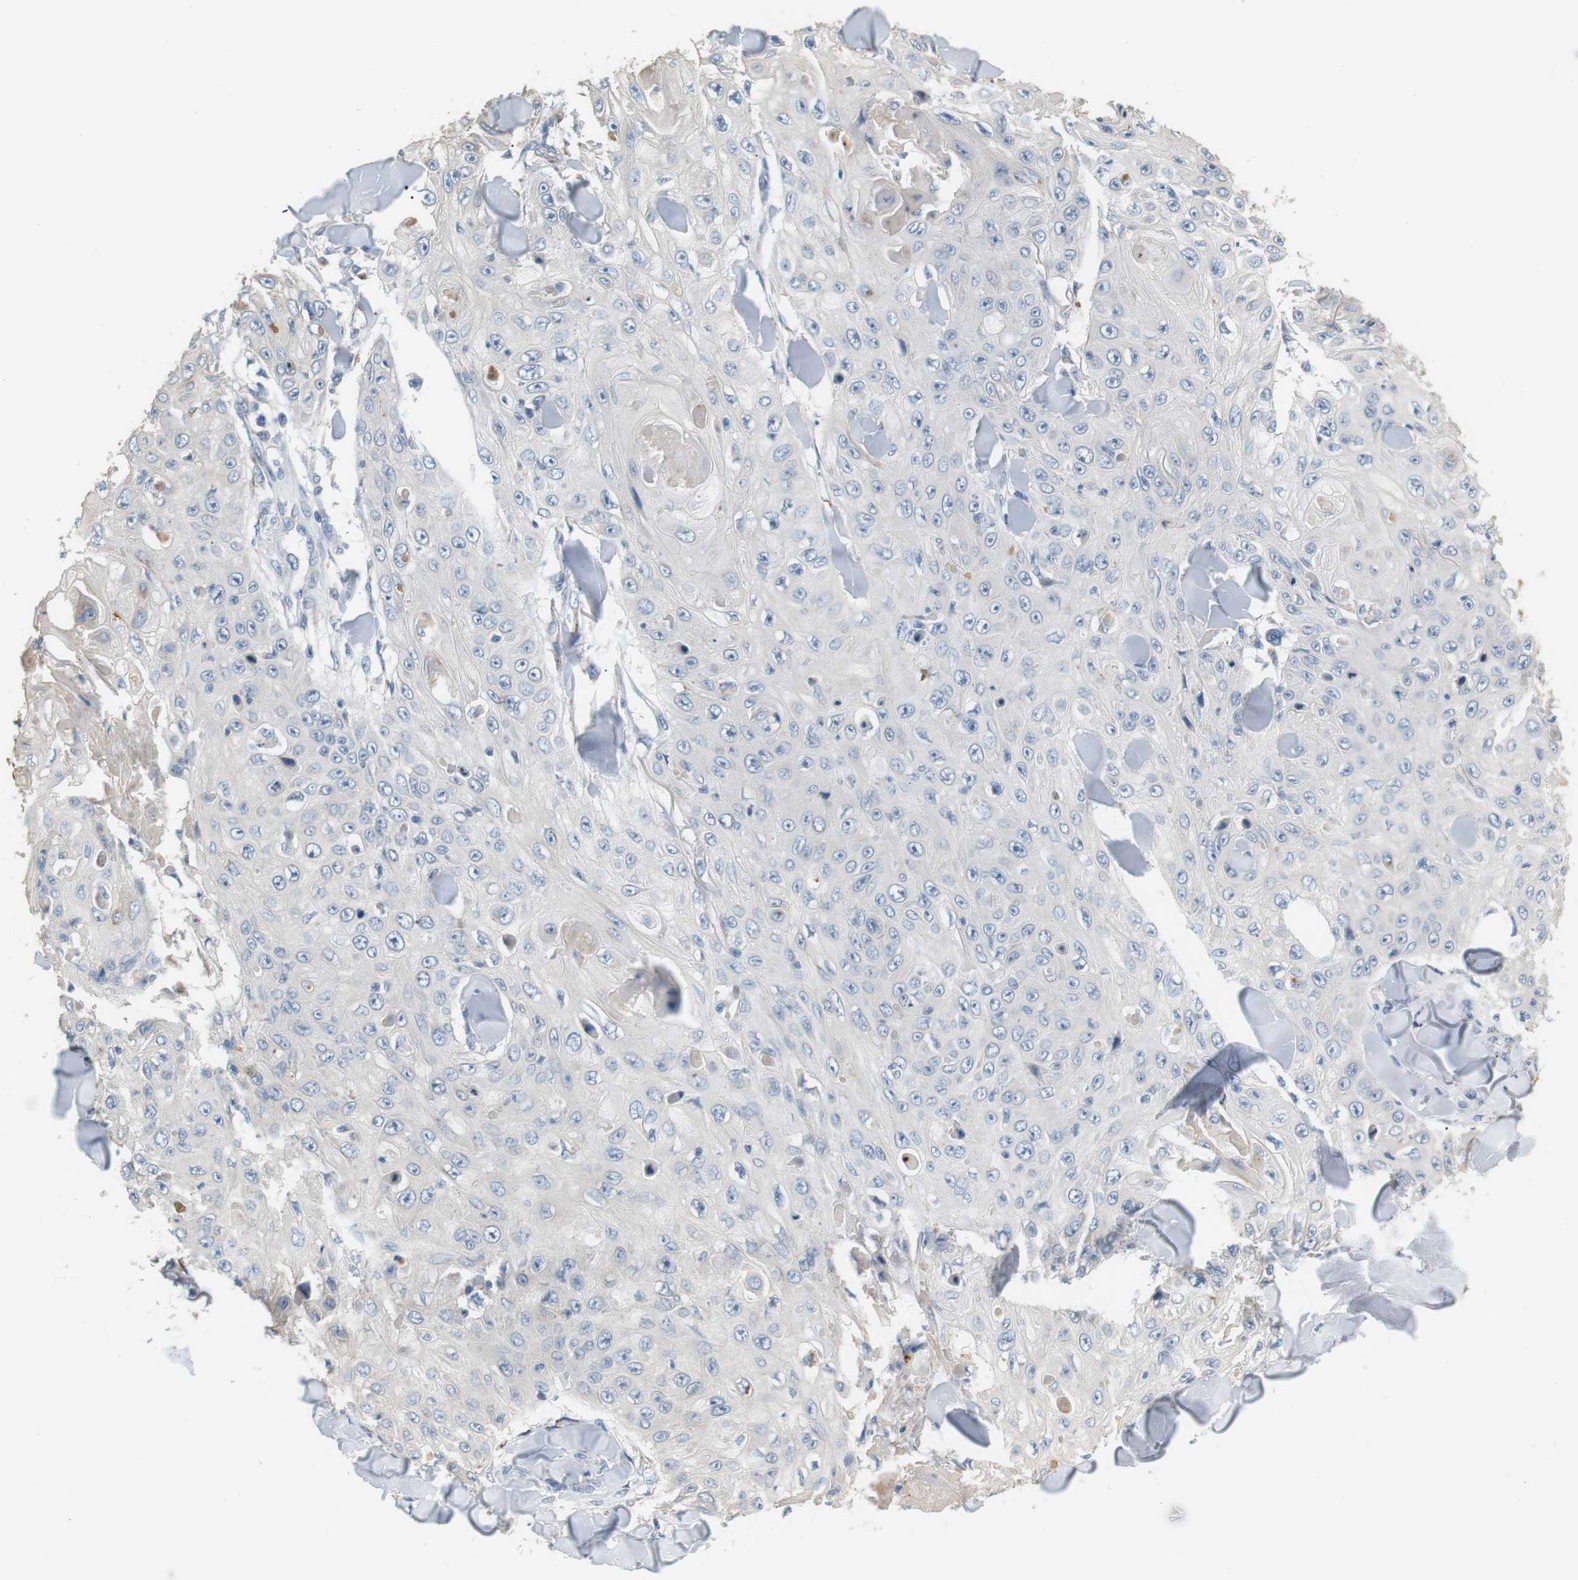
{"staining": {"intensity": "negative", "quantity": "none", "location": "none"}, "tissue": "skin cancer", "cell_type": "Tumor cells", "image_type": "cancer", "snomed": [{"axis": "morphology", "description": "Squamous cell carcinoma, NOS"}, {"axis": "topography", "description": "Skin"}], "caption": "IHC image of skin squamous cell carcinoma stained for a protein (brown), which demonstrates no positivity in tumor cells.", "gene": "CD300E", "patient": {"sex": "male", "age": 86}}